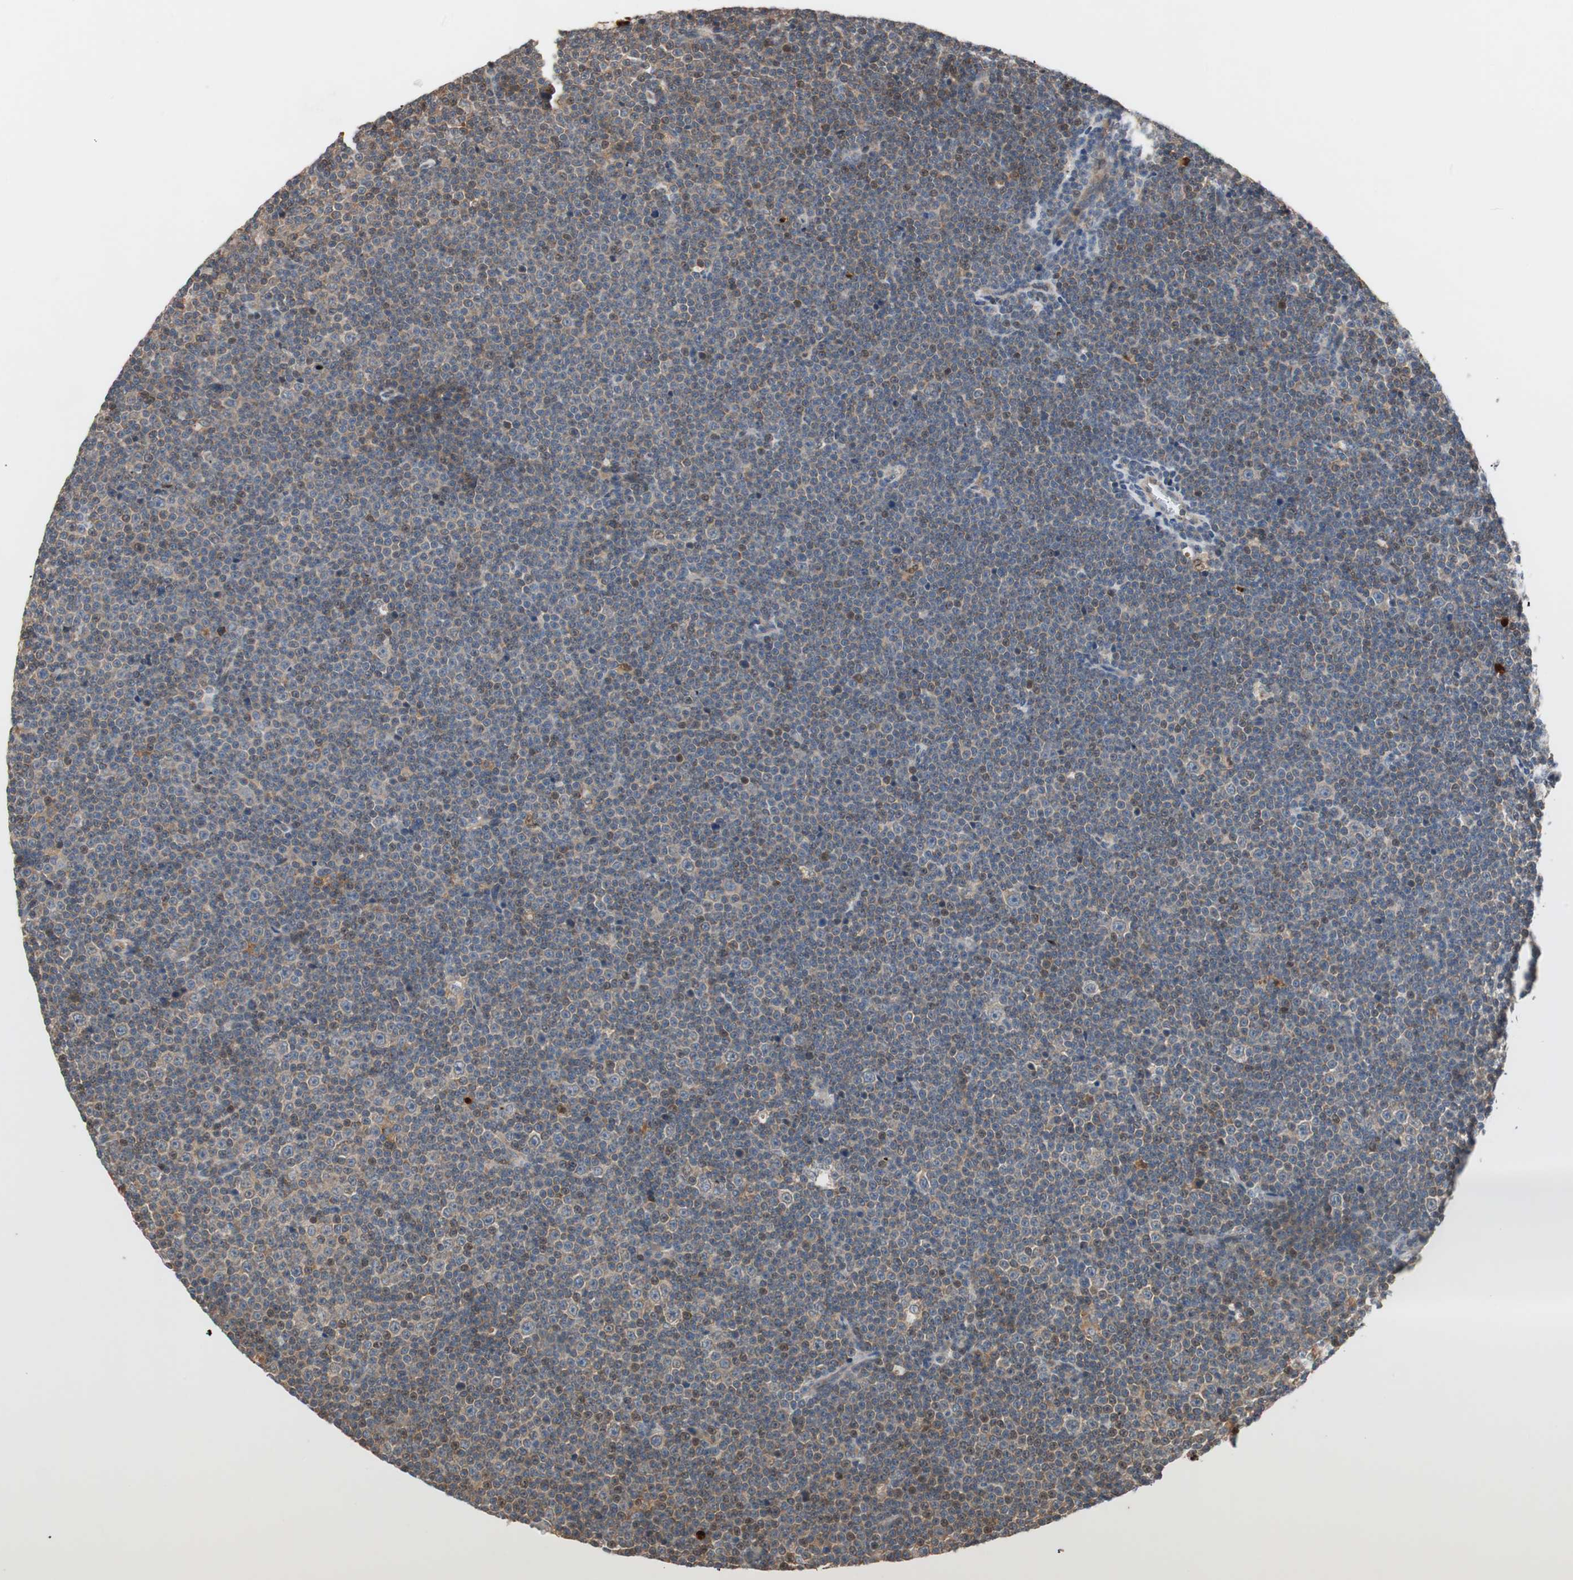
{"staining": {"intensity": "moderate", "quantity": "25%-75%", "location": "cytoplasmic/membranous,nuclear"}, "tissue": "lymphoma", "cell_type": "Tumor cells", "image_type": "cancer", "snomed": [{"axis": "morphology", "description": "Malignant lymphoma, non-Hodgkin's type, Low grade"}, {"axis": "topography", "description": "Lymph node"}], "caption": "Tumor cells show medium levels of moderate cytoplasmic/membranous and nuclear expression in about 25%-75% of cells in lymphoma. Immunohistochemistry (ihc) stains the protein of interest in brown and the nuclei are stained blue.", "gene": "NF2", "patient": {"sex": "female", "age": 67}}